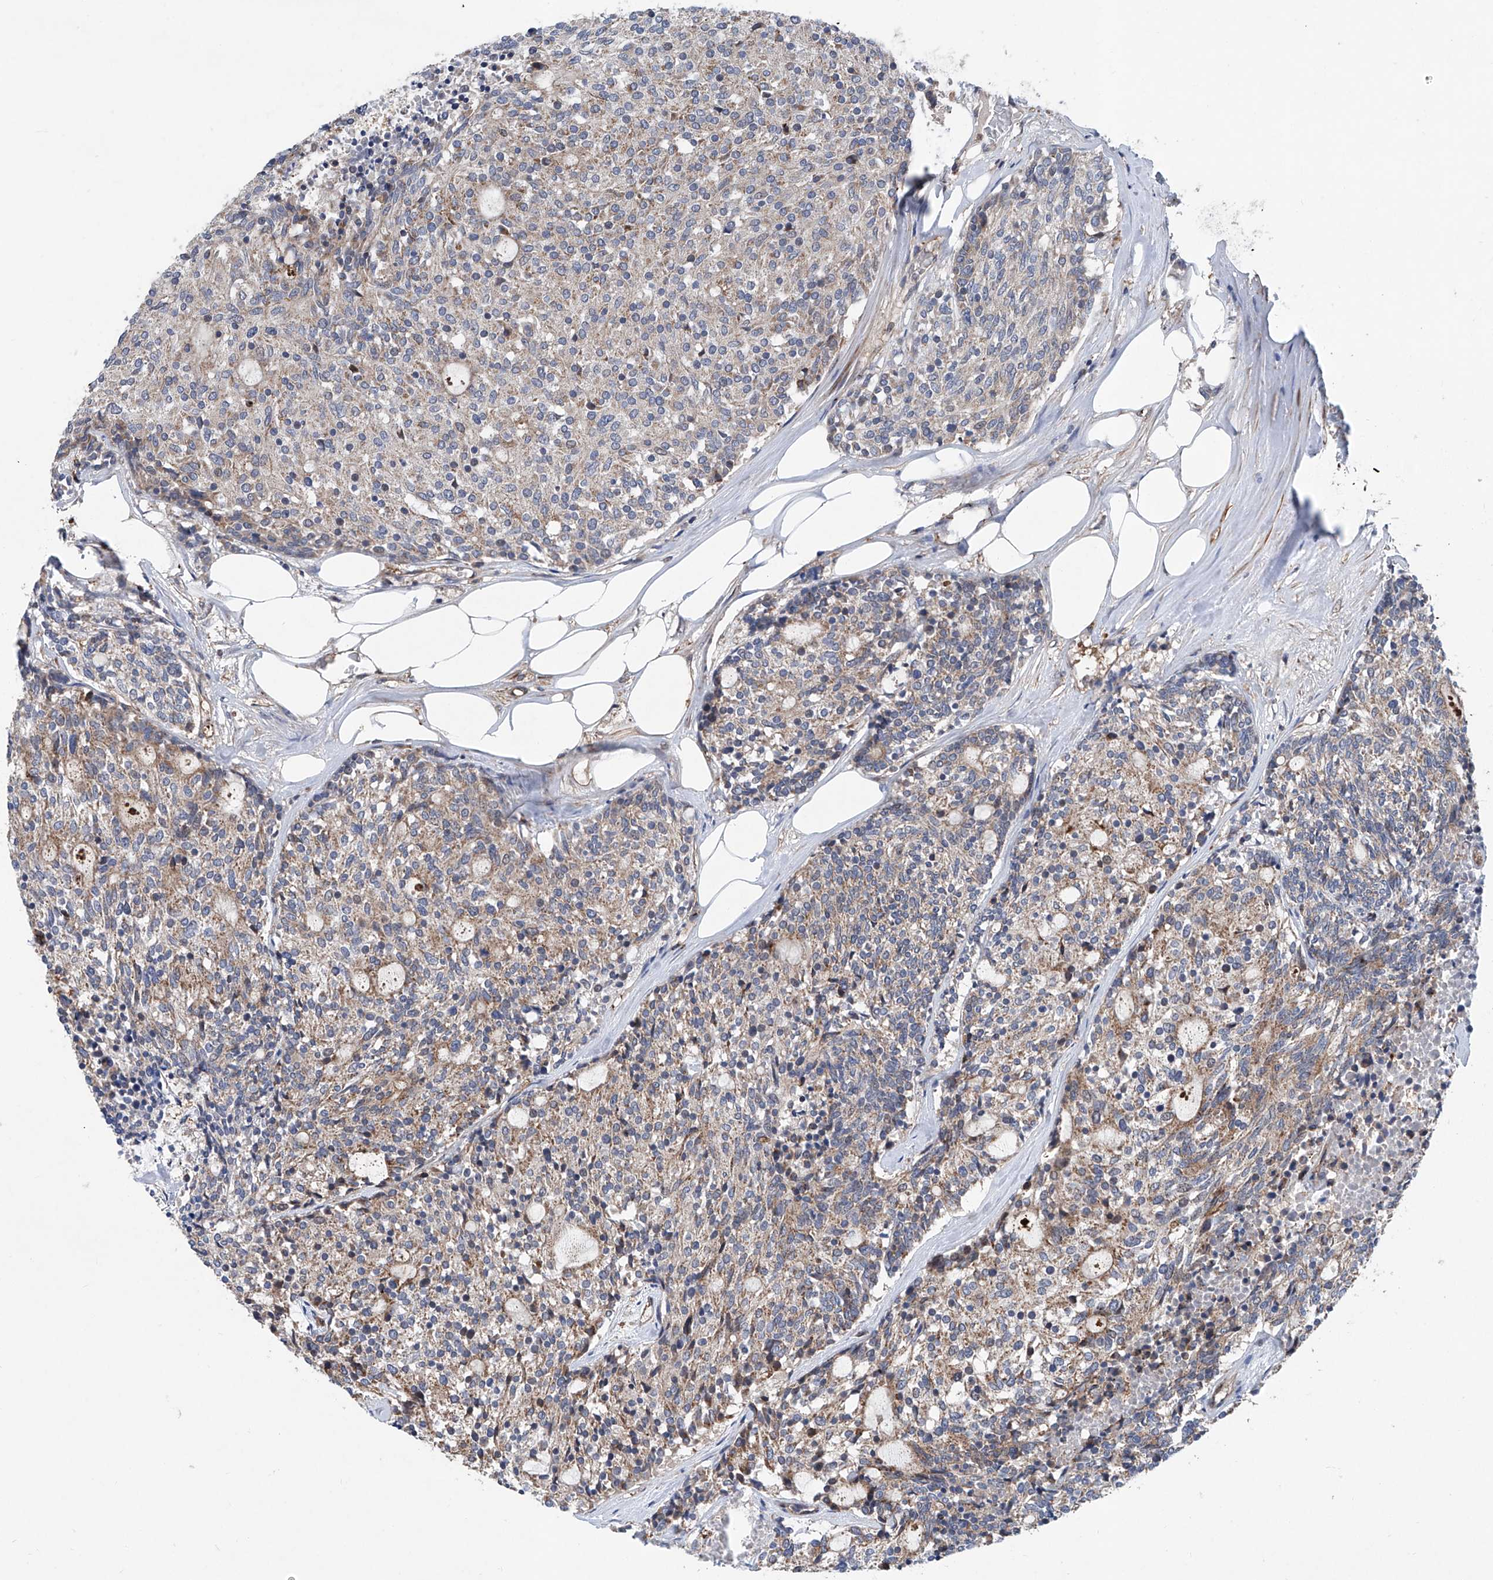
{"staining": {"intensity": "weak", "quantity": "25%-75%", "location": "cytoplasmic/membranous"}, "tissue": "carcinoid", "cell_type": "Tumor cells", "image_type": "cancer", "snomed": [{"axis": "morphology", "description": "Carcinoid, malignant, NOS"}, {"axis": "topography", "description": "Pancreas"}], "caption": "Brown immunohistochemical staining in carcinoid displays weak cytoplasmic/membranous expression in about 25%-75% of tumor cells.", "gene": "NT5C3A", "patient": {"sex": "female", "age": 54}}